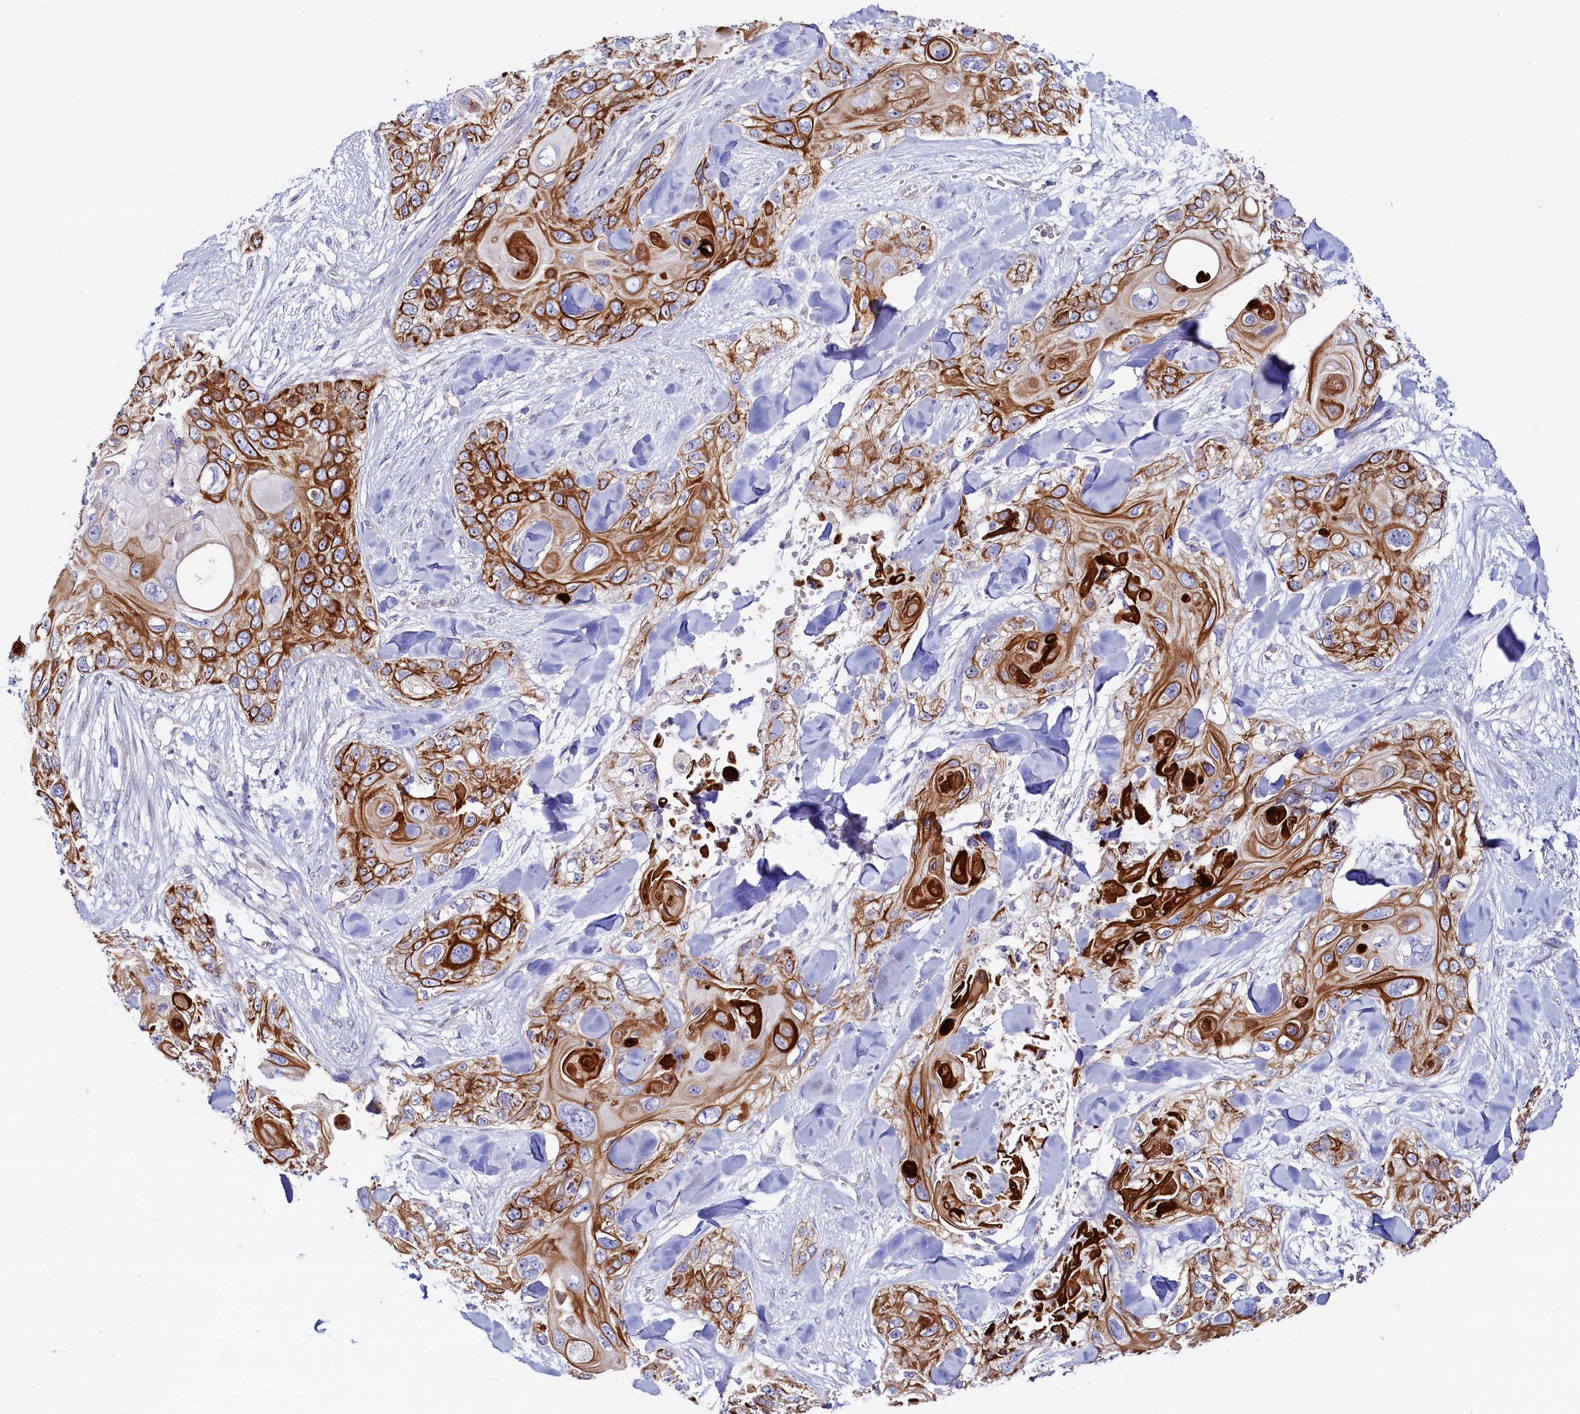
{"staining": {"intensity": "strong", "quantity": ">75%", "location": "cytoplasmic/membranous"}, "tissue": "skin cancer", "cell_type": "Tumor cells", "image_type": "cancer", "snomed": [{"axis": "morphology", "description": "Normal tissue, NOS"}, {"axis": "morphology", "description": "Squamous cell carcinoma, NOS"}, {"axis": "topography", "description": "Skin"}], "caption": "Immunohistochemical staining of squamous cell carcinoma (skin) reveals high levels of strong cytoplasmic/membranous staining in approximately >75% of tumor cells.", "gene": "ASTE1", "patient": {"sex": "male", "age": 72}}